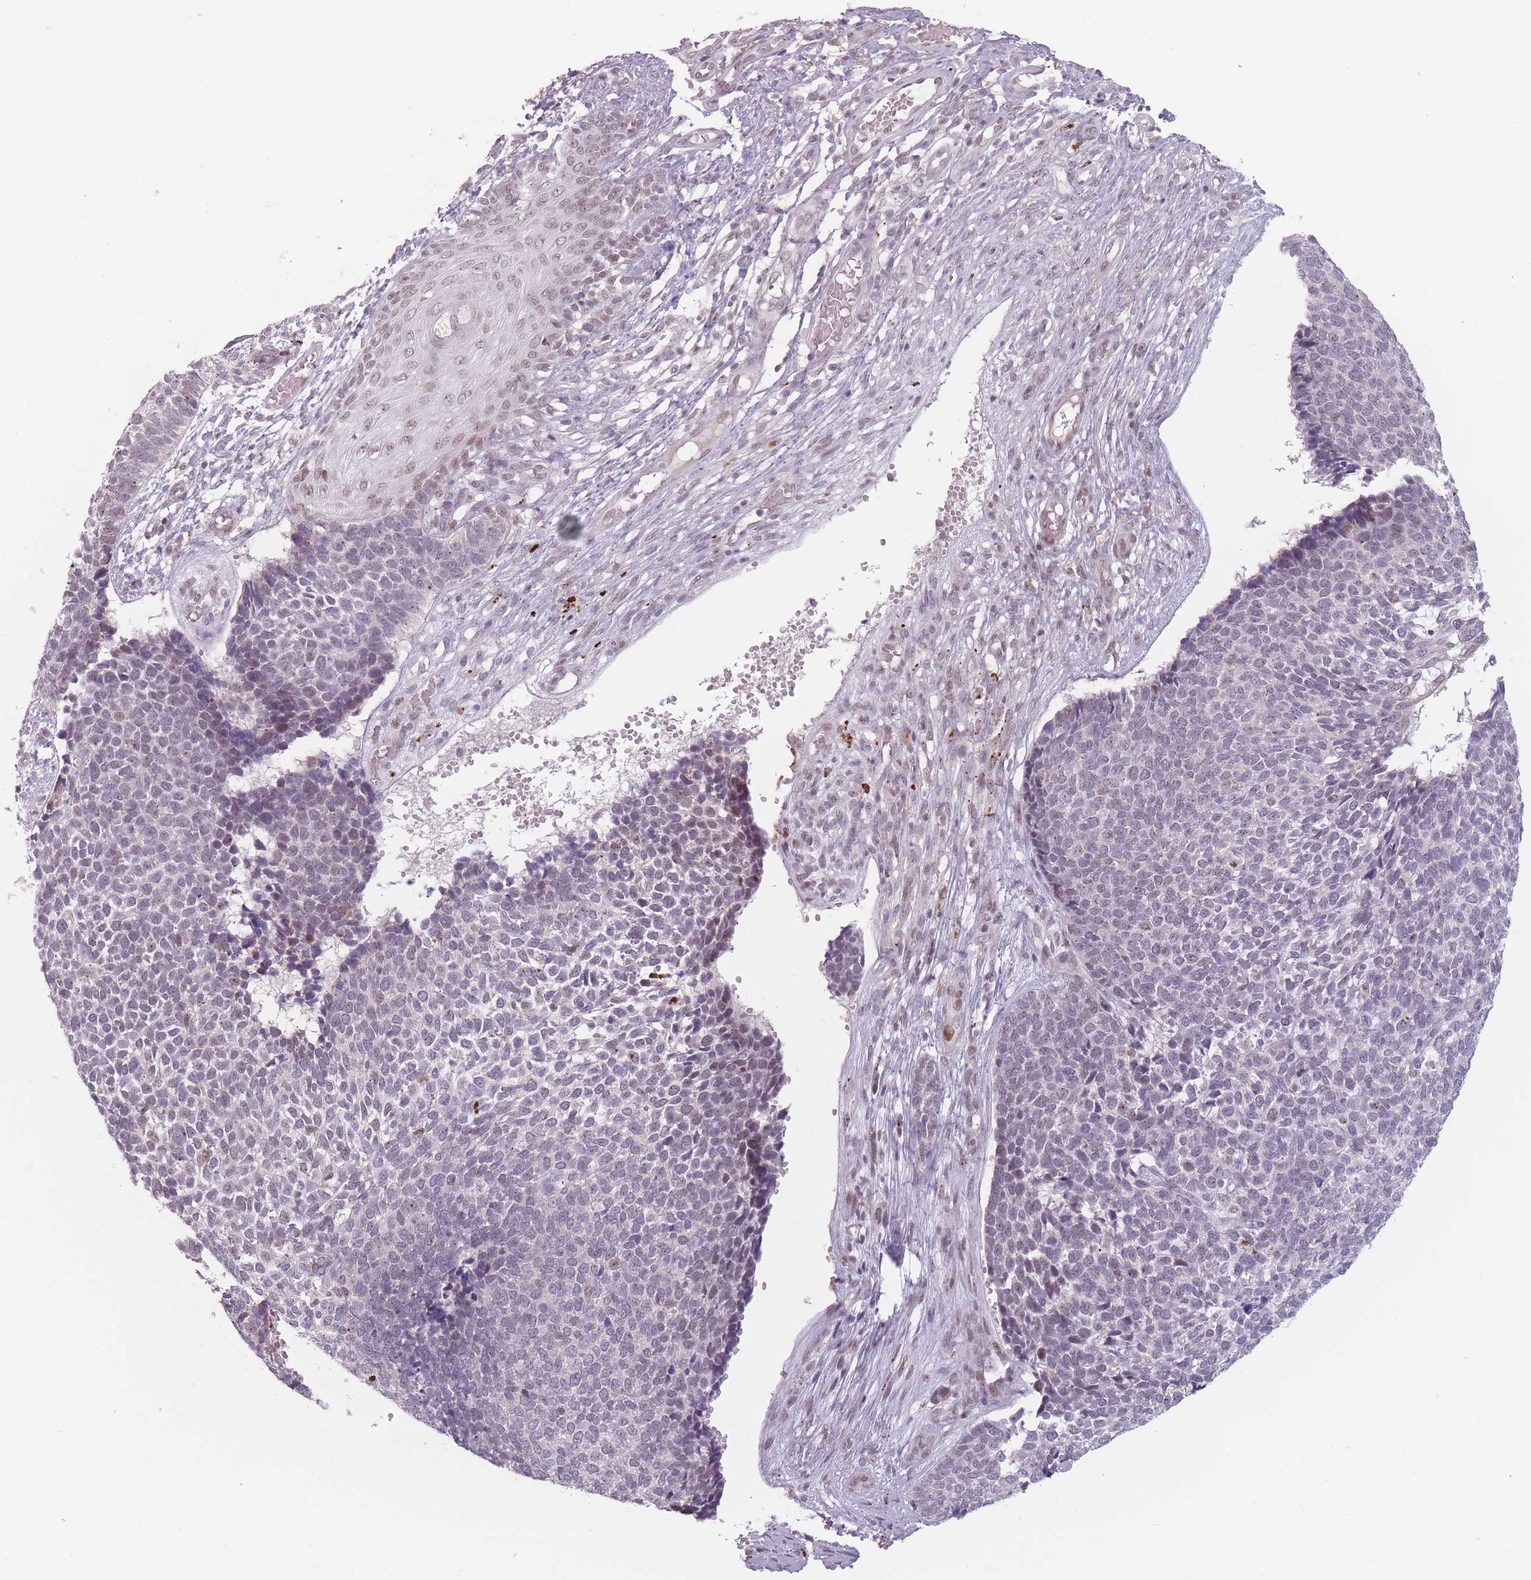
{"staining": {"intensity": "weak", "quantity": "<25%", "location": "nuclear"}, "tissue": "skin cancer", "cell_type": "Tumor cells", "image_type": "cancer", "snomed": [{"axis": "morphology", "description": "Basal cell carcinoma"}, {"axis": "topography", "description": "Skin"}], "caption": "Human skin cancer stained for a protein using immunohistochemistry (IHC) shows no expression in tumor cells.", "gene": "OR10C1", "patient": {"sex": "female", "age": 84}}